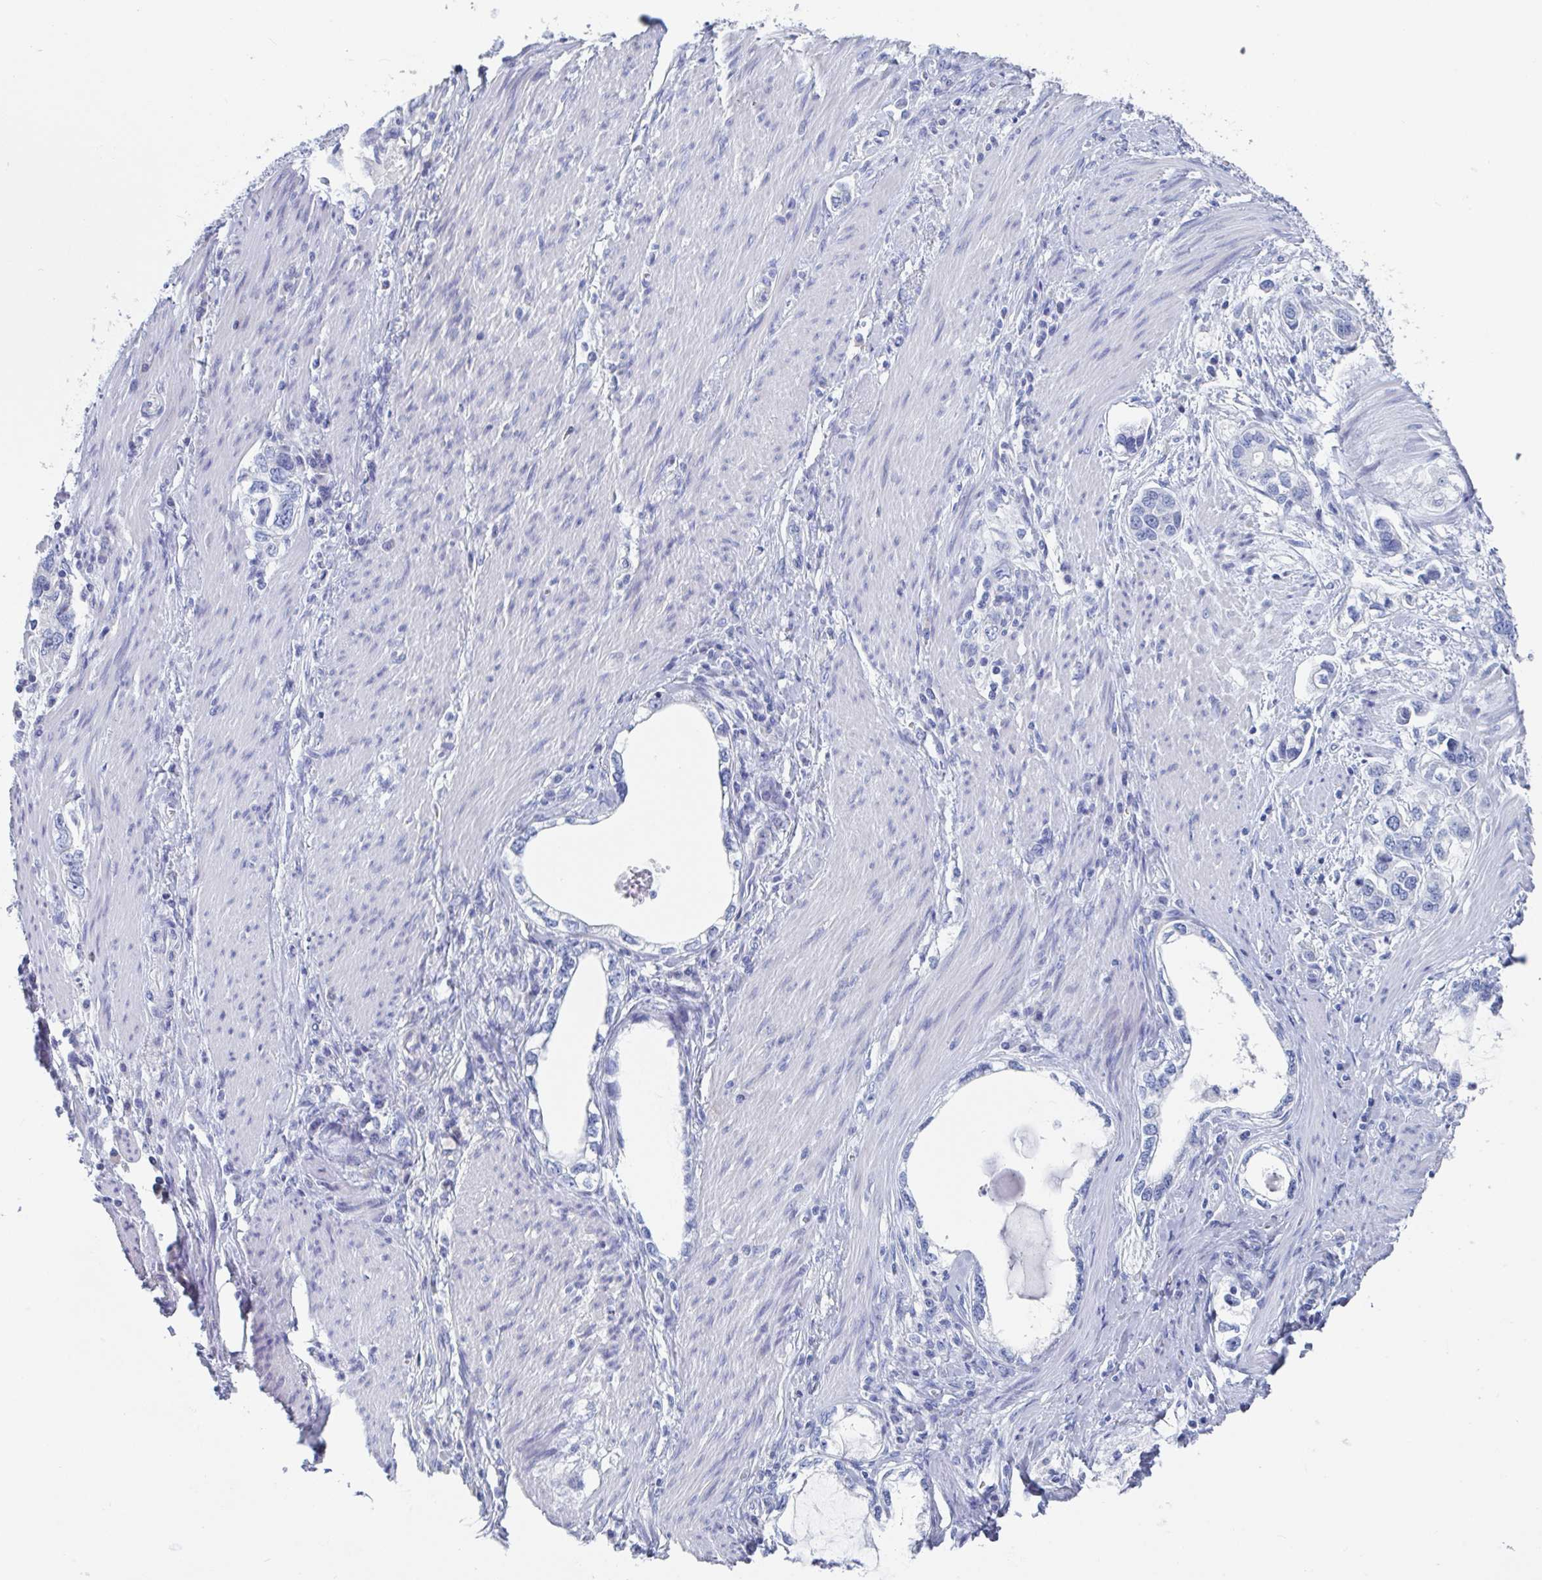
{"staining": {"intensity": "negative", "quantity": "none", "location": "none"}, "tissue": "stomach cancer", "cell_type": "Tumor cells", "image_type": "cancer", "snomed": [{"axis": "morphology", "description": "Adenocarcinoma, NOS"}, {"axis": "topography", "description": "Stomach, lower"}], "caption": "Human stomach cancer stained for a protein using immunohistochemistry (IHC) displays no positivity in tumor cells.", "gene": "DPEP3", "patient": {"sex": "female", "age": 93}}